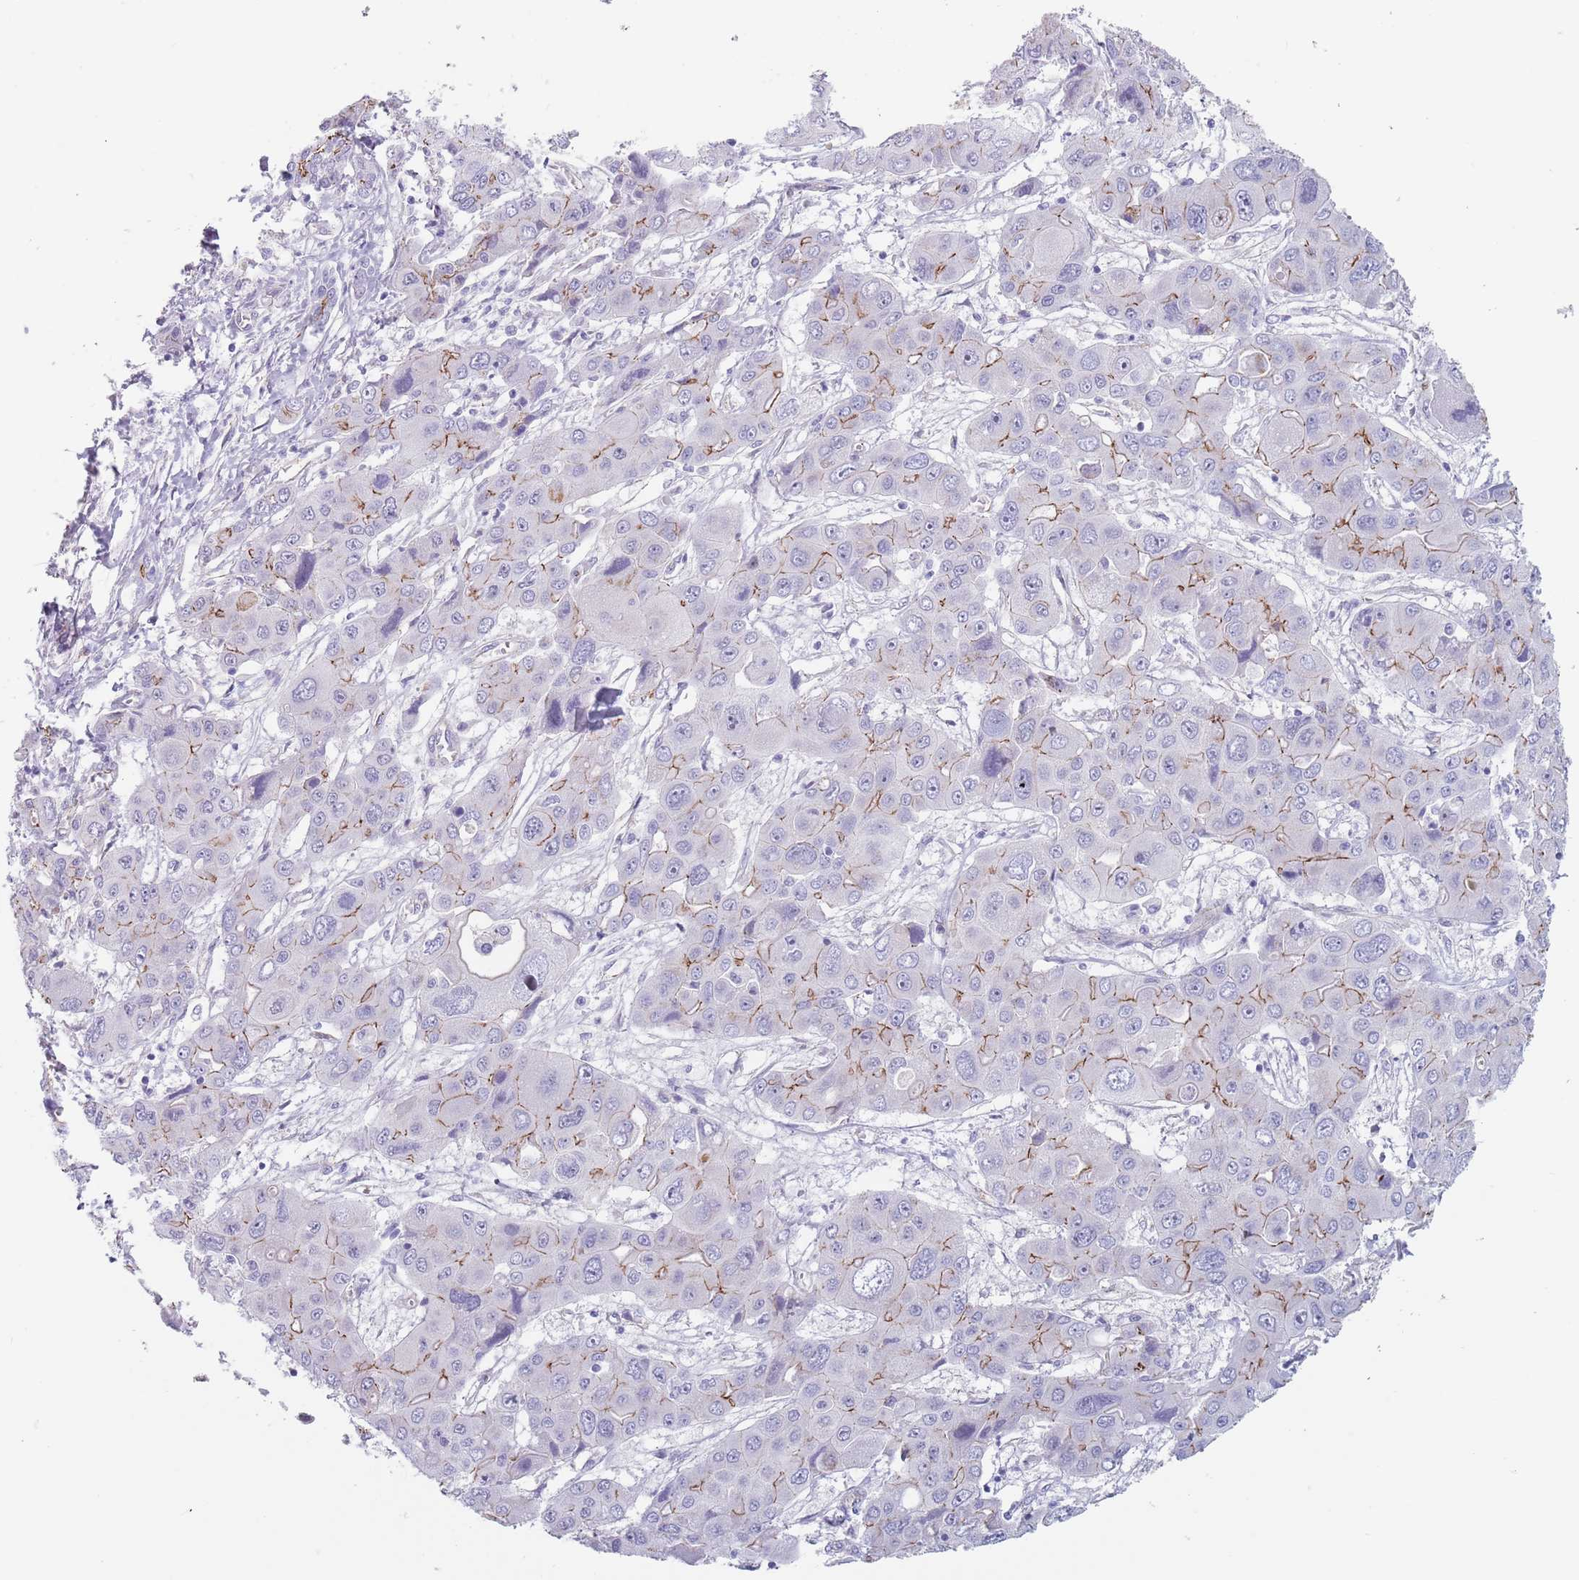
{"staining": {"intensity": "moderate", "quantity": "25%-75%", "location": "cytoplasmic/membranous"}, "tissue": "liver cancer", "cell_type": "Tumor cells", "image_type": "cancer", "snomed": [{"axis": "morphology", "description": "Cholangiocarcinoma"}, {"axis": "topography", "description": "Liver"}], "caption": "Immunohistochemistry (IHC) image of neoplastic tissue: liver cancer stained using immunohistochemistry (IHC) displays medium levels of moderate protein expression localized specifically in the cytoplasmic/membranous of tumor cells, appearing as a cytoplasmic/membranous brown color.", "gene": "OR5A2", "patient": {"sex": "male", "age": 67}}